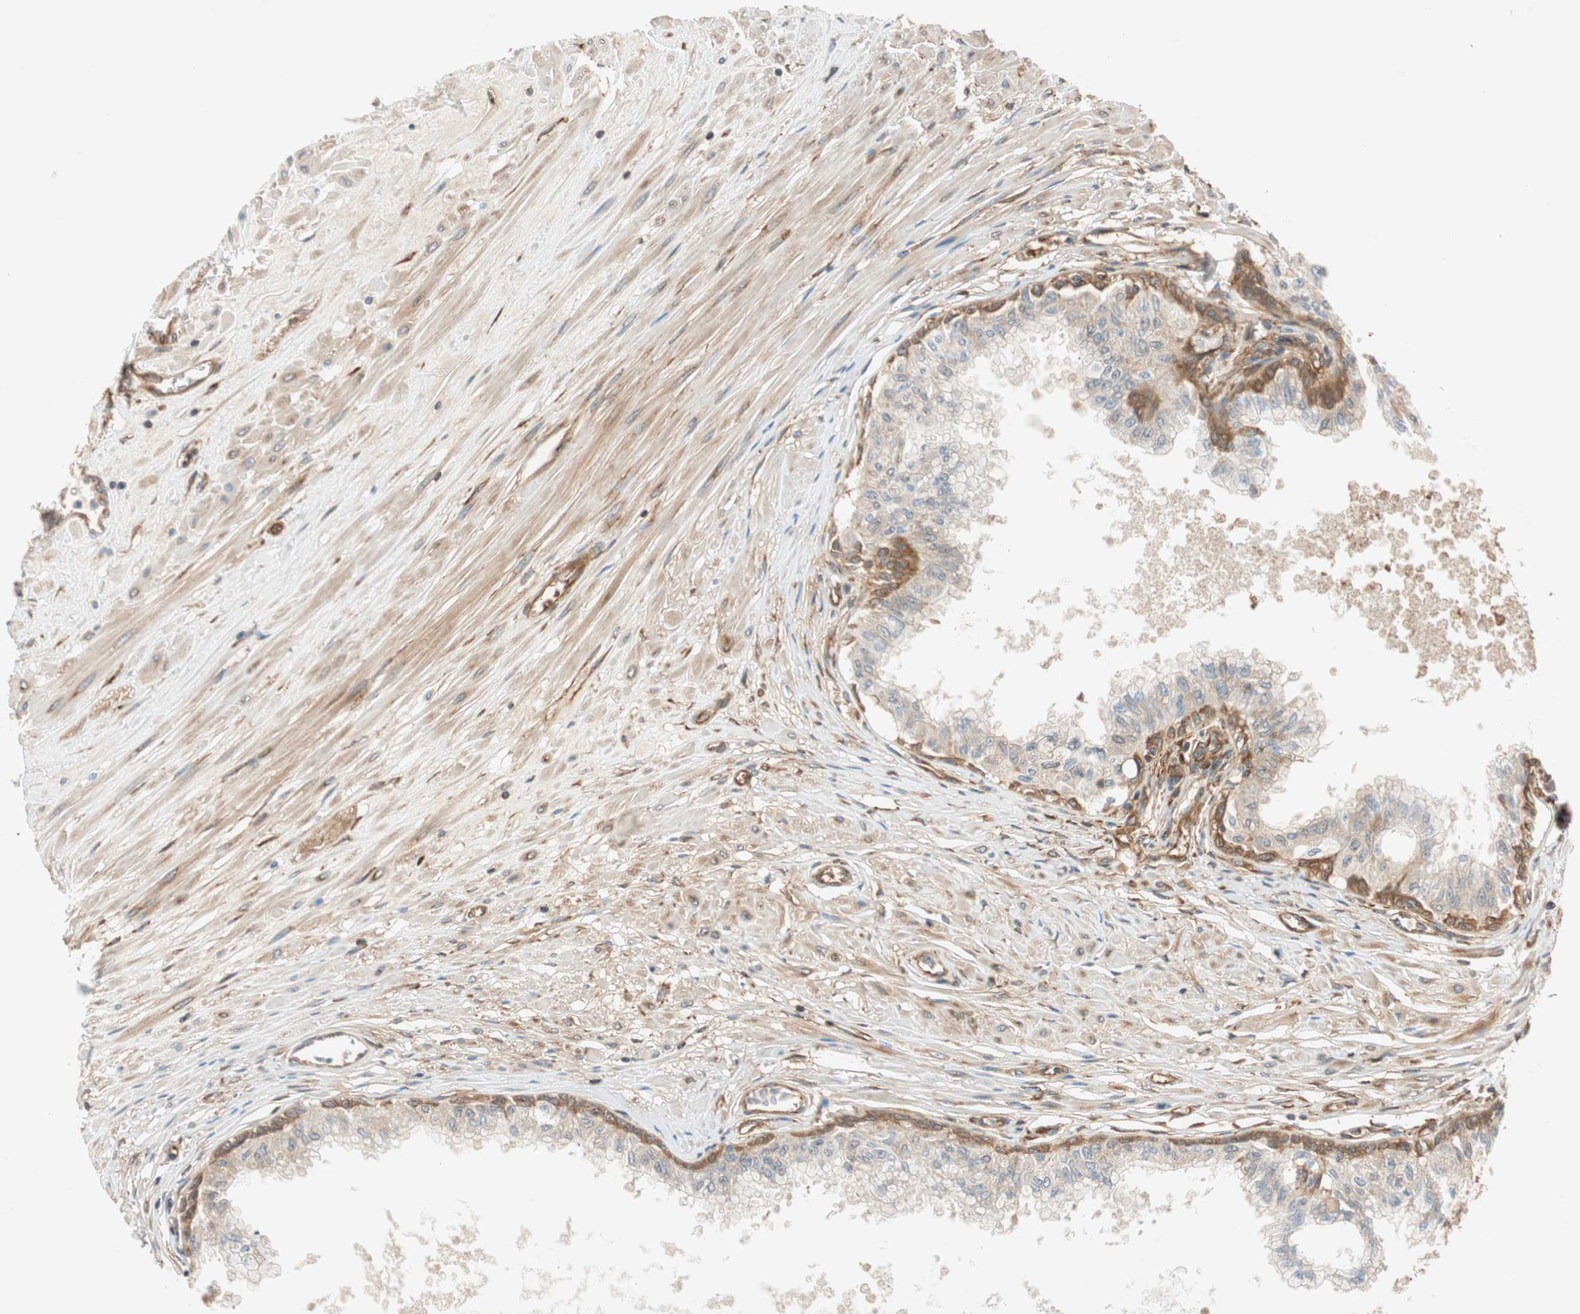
{"staining": {"intensity": "strong", "quantity": ">75%", "location": "cytoplasmic/membranous"}, "tissue": "prostate", "cell_type": "Glandular cells", "image_type": "normal", "snomed": [{"axis": "morphology", "description": "Normal tissue, NOS"}, {"axis": "topography", "description": "Prostate"}, {"axis": "topography", "description": "Seminal veicle"}], "caption": "A brown stain highlights strong cytoplasmic/membranous staining of a protein in glandular cells of normal human prostate.", "gene": "WASL", "patient": {"sex": "male", "age": 60}}